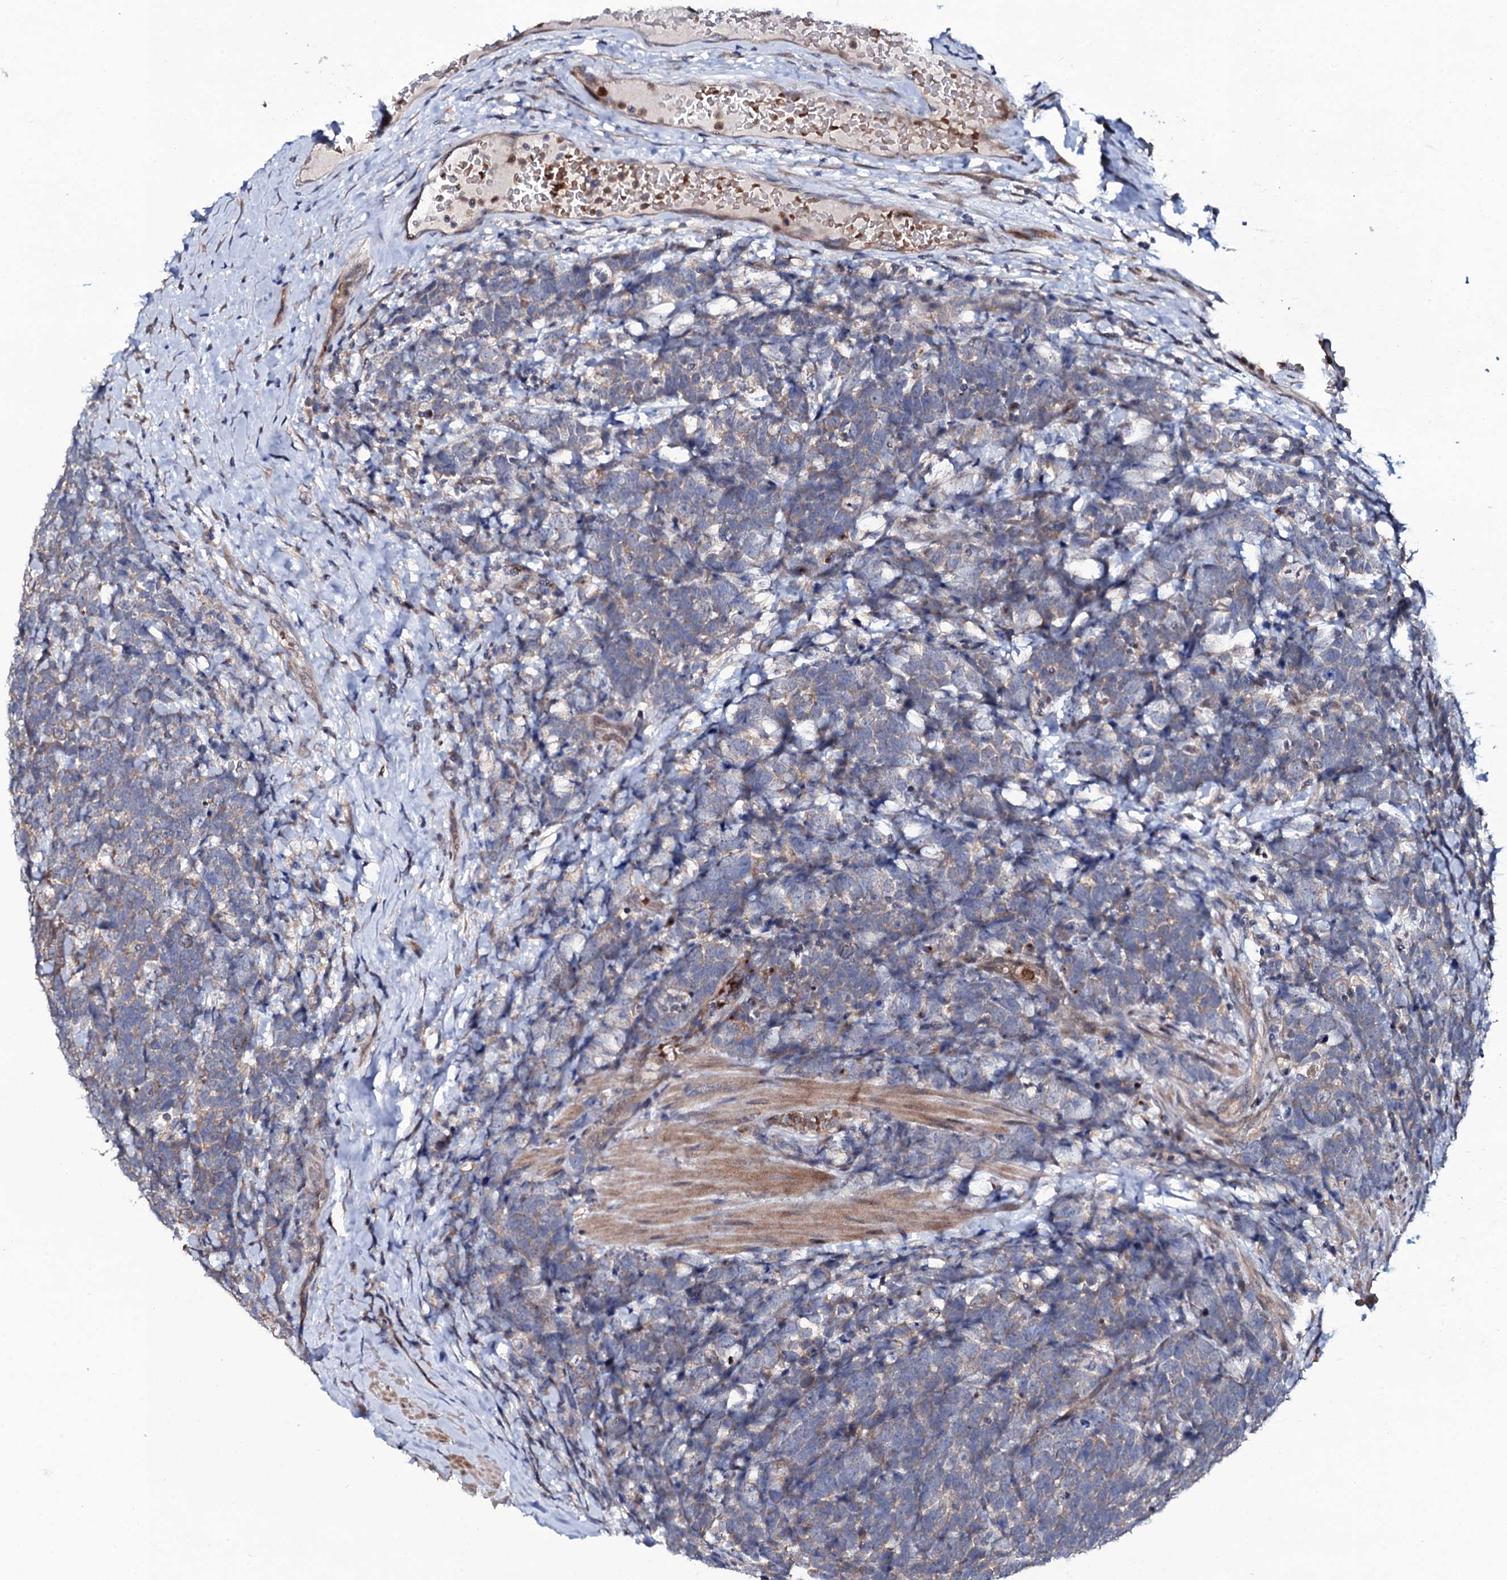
{"staining": {"intensity": "weak", "quantity": "<25%", "location": "cytoplasmic/membranous"}, "tissue": "urothelial cancer", "cell_type": "Tumor cells", "image_type": "cancer", "snomed": [{"axis": "morphology", "description": "Urothelial carcinoma, High grade"}, {"axis": "topography", "description": "Urinary bladder"}], "caption": "The photomicrograph displays no significant staining in tumor cells of urothelial cancer.", "gene": "COG6", "patient": {"sex": "female", "age": 82}}